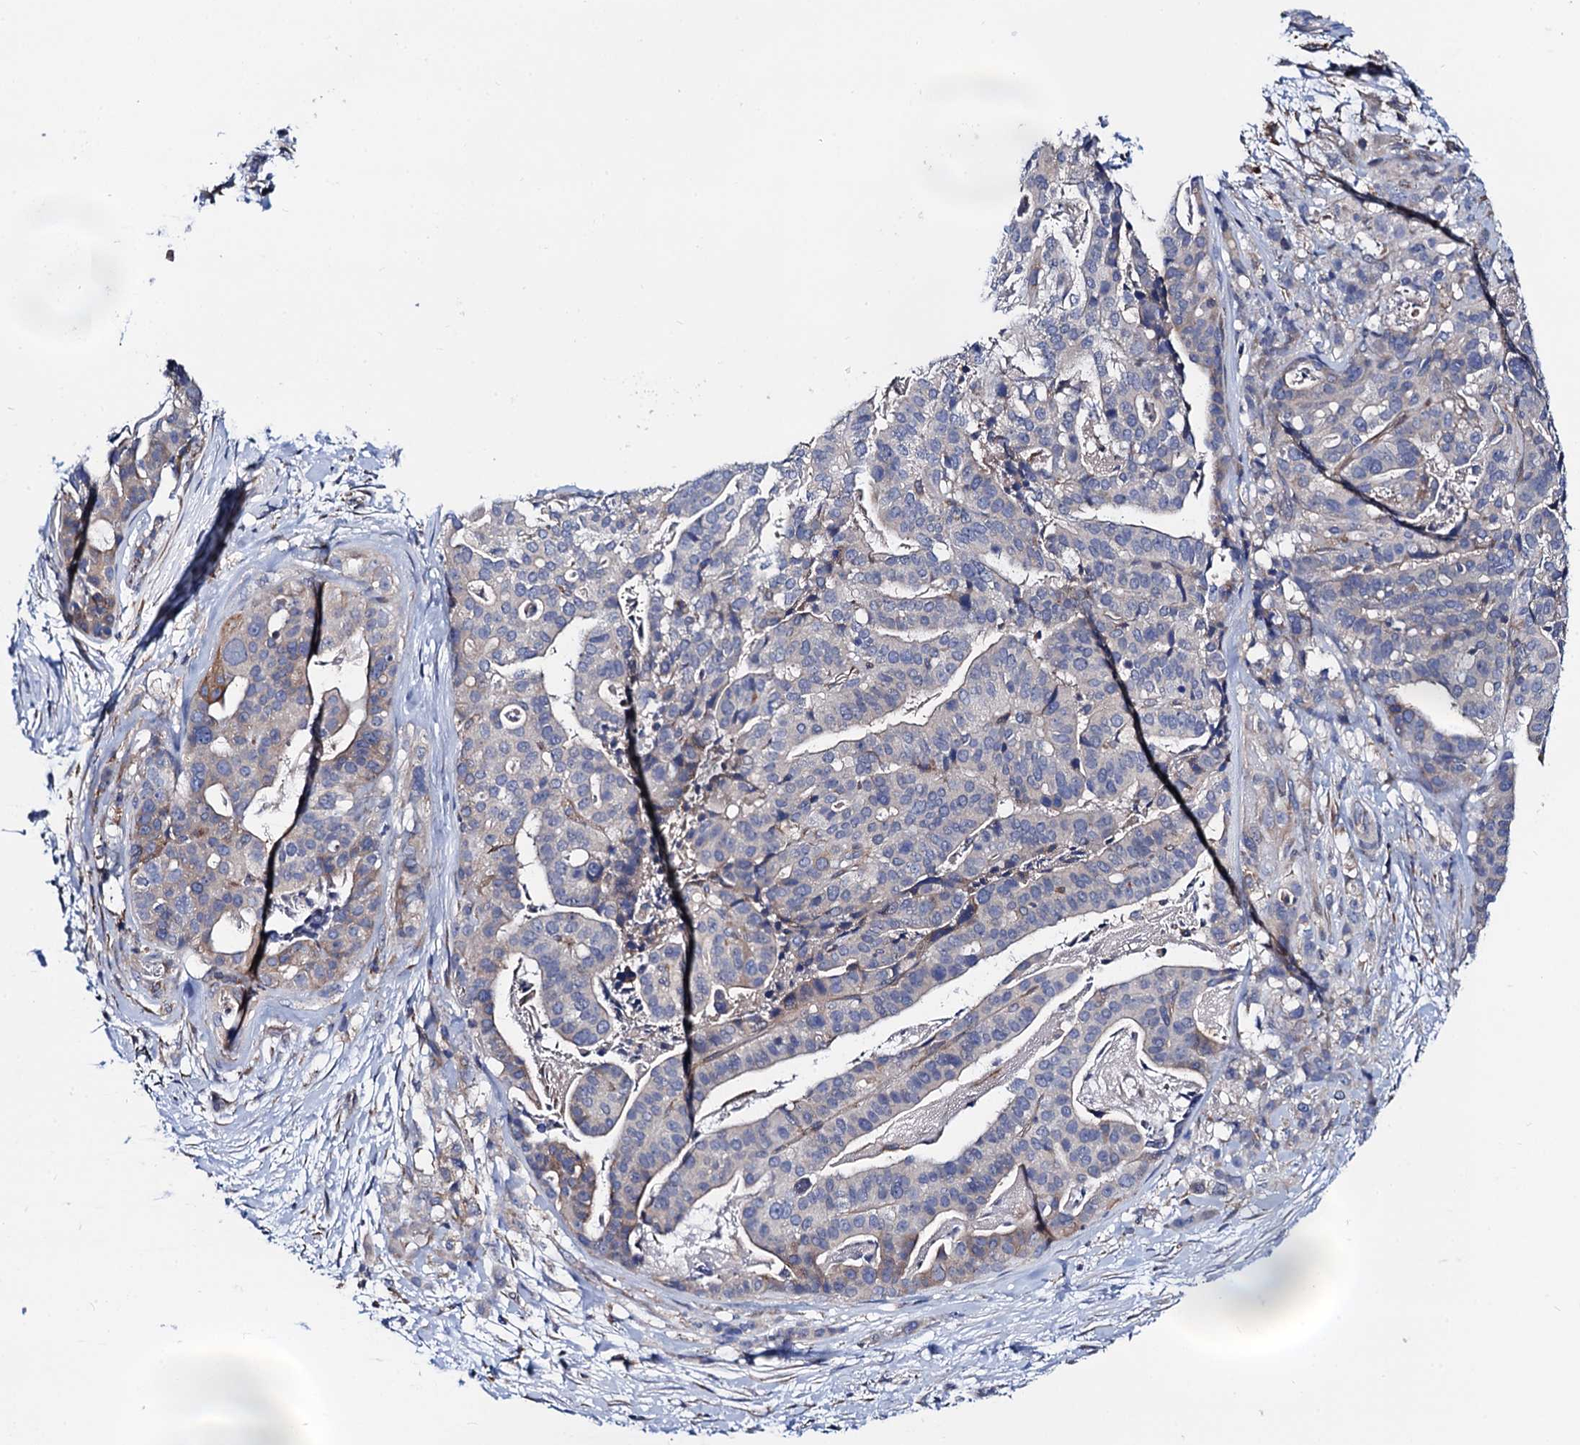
{"staining": {"intensity": "weak", "quantity": "<25%", "location": "cytoplasmic/membranous"}, "tissue": "stomach cancer", "cell_type": "Tumor cells", "image_type": "cancer", "snomed": [{"axis": "morphology", "description": "Adenocarcinoma, NOS"}, {"axis": "topography", "description": "Stomach"}], "caption": "Immunohistochemistry micrograph of stomach adenocarcinoma stained for a protein (brown), which shows no positivity in tumor cells. The staining was performed using DAB to visualize the protein expression in brown, while the nuclei were stained in blue with hematoxylin (Magnification: 20x).", "gene": "PGLS", "patient": {"sex": "male", "age": 48}}